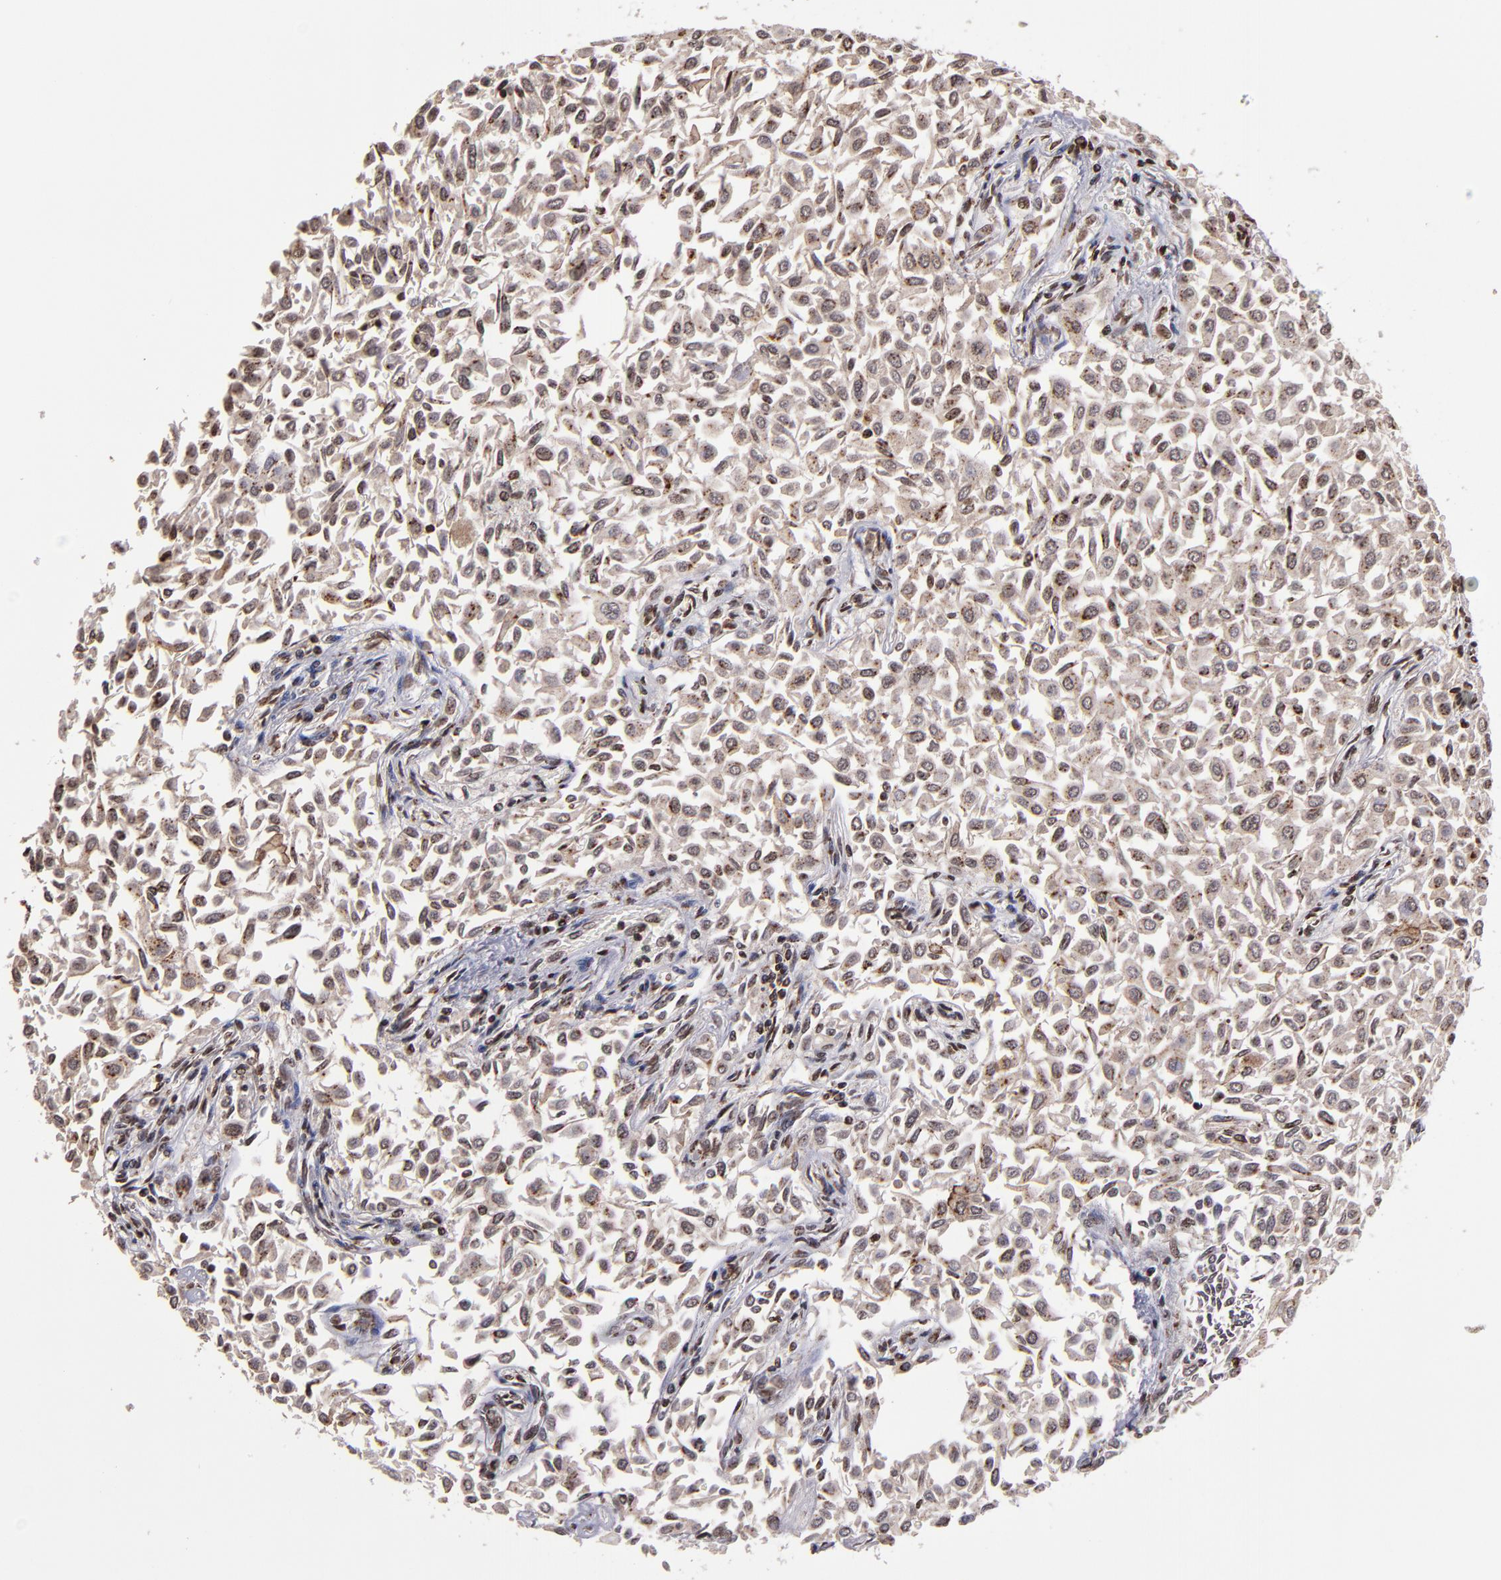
{"staining": {"intensity": "weak", "quantity": ">75%", "location": "cytoplasmic/membranous,nuclear"}, "tissue": "urothelial cancer", "cell_type": "Tumor cells", "image_type": "cancer", "snomed": [{"axis": "morphology", "description": "Urothelial carcinoma, Low grade"}, {"axis": "topography", "description": "Urinary bladder"}], "caption": "This photomicrograph displays urothelial cancer stained with immunohistochemistry to label a protein in brown. The cytoplasmic/membranous and nuclear of tumor cells show weak positivity for the protein. Nuclei are counter-stained blue.", "gene": "CSDC2", "patient": {"sex": "male", "age": 64}}